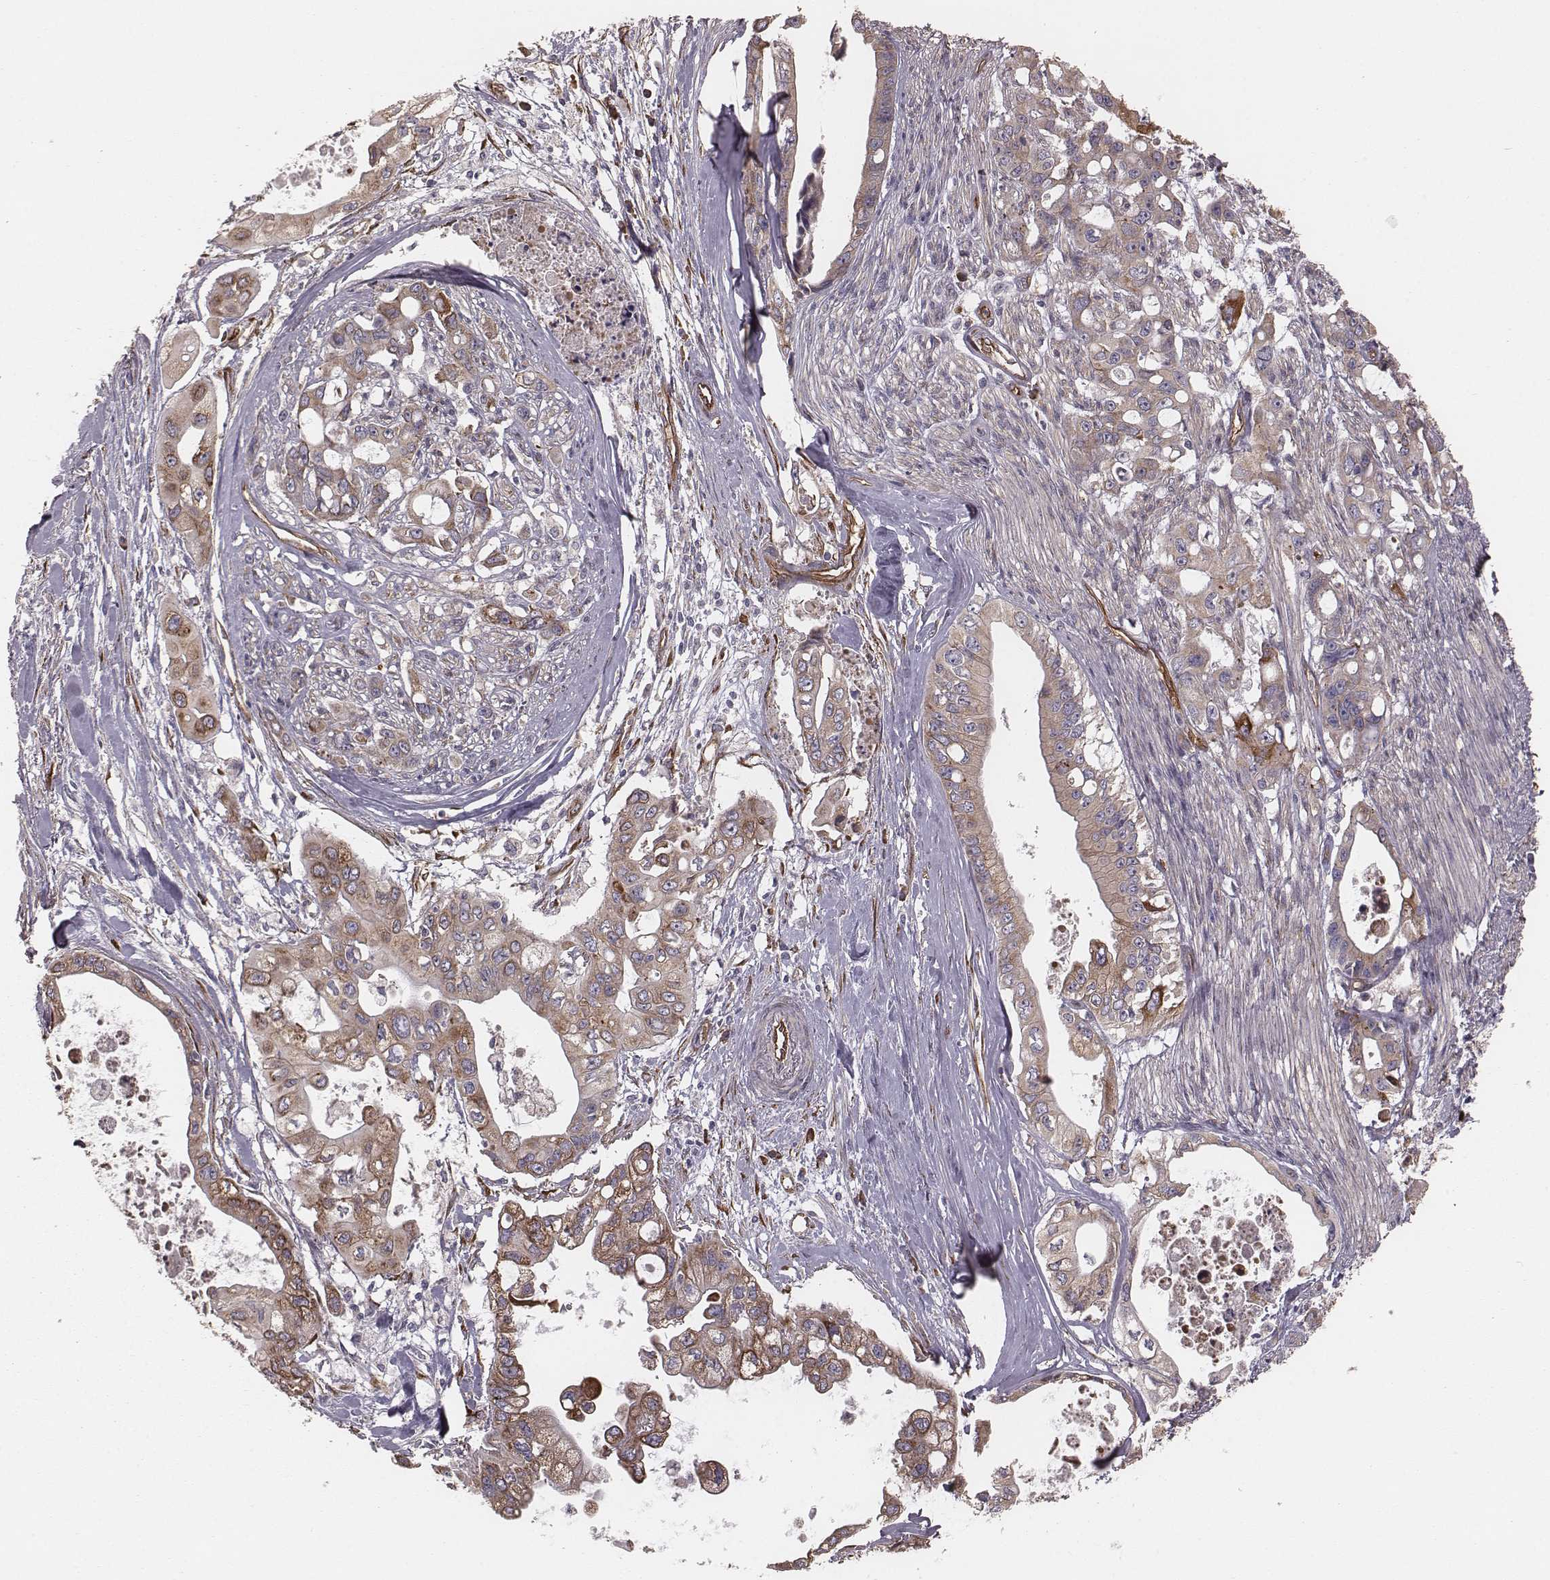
{"staining": {"intensity": "moderate", "quantity": ">75%", "location": "cytoplasmic/membranous"}, "tissue": "pancreatic cancer", "cell_type": "Tumor cells", "image_type": "cancer", "snomed": [{"axis": "morphology", "description": "Adenocarcinoma, NOS"}, {"axis": "topography", "description": "Pancreas"}], "caption": "Pancreatic cancer stained with a protein marker demonstrates moderate staining in tumor cells.", "gene": "PALMD", "patient": {"sex": "male", "age": 60}}